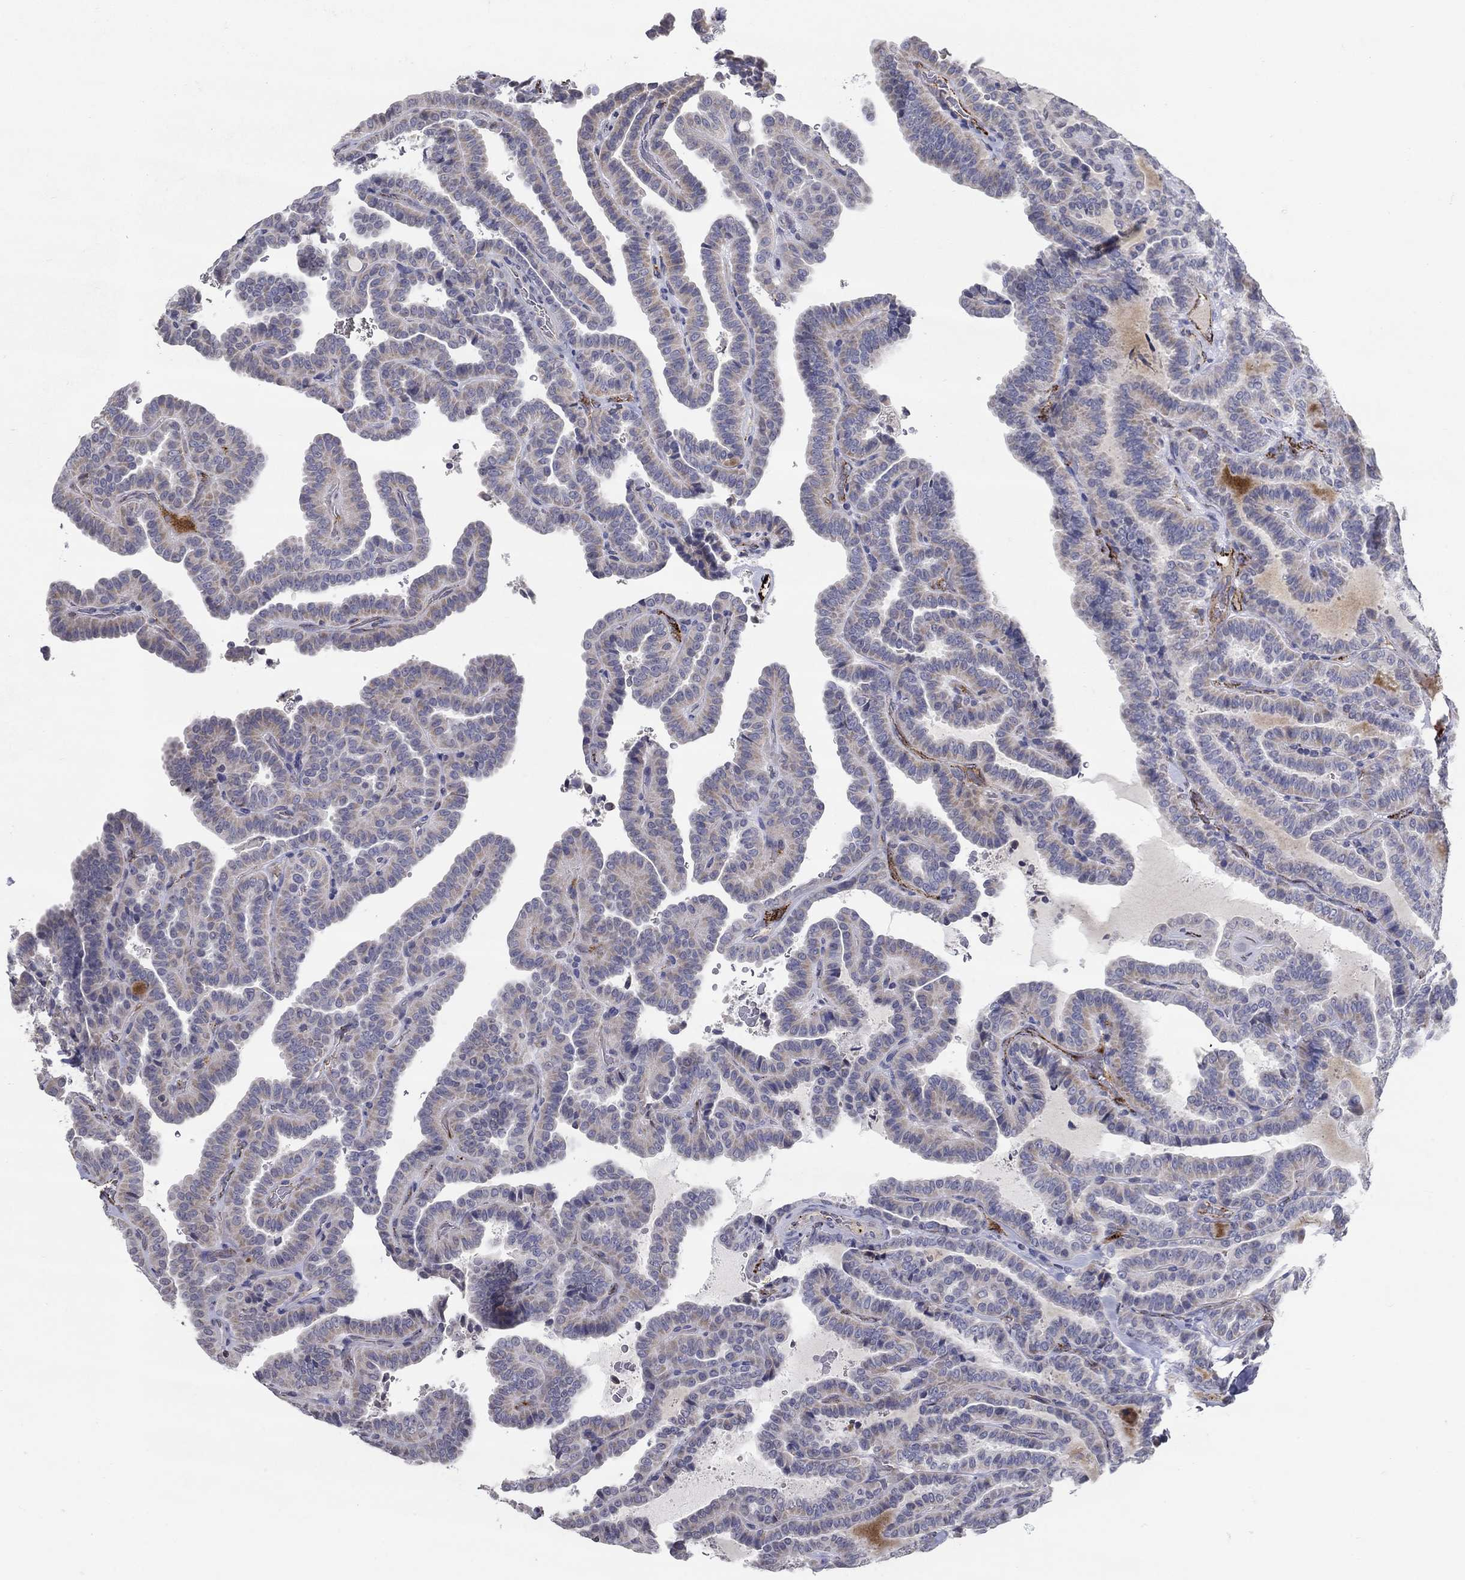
{"staining": {"intensity": "negative", "quantity": "none", "location": "none"}, "tissue": "thyroid cancer", "cell_type": "Tumor cells", "image_type": "cancer", "snomed": [{"axis": "morphology", "description": "Papillary adenocarcinoma, NOS"}, {"axis": "topography", "description": "Thyroid gland"}], "caption": "Tumor cells show no significant staining in papillary adenocarcinoma (thyroid).", "gene": "TINAG", "patient": {"sex": "female", "age": 39}}